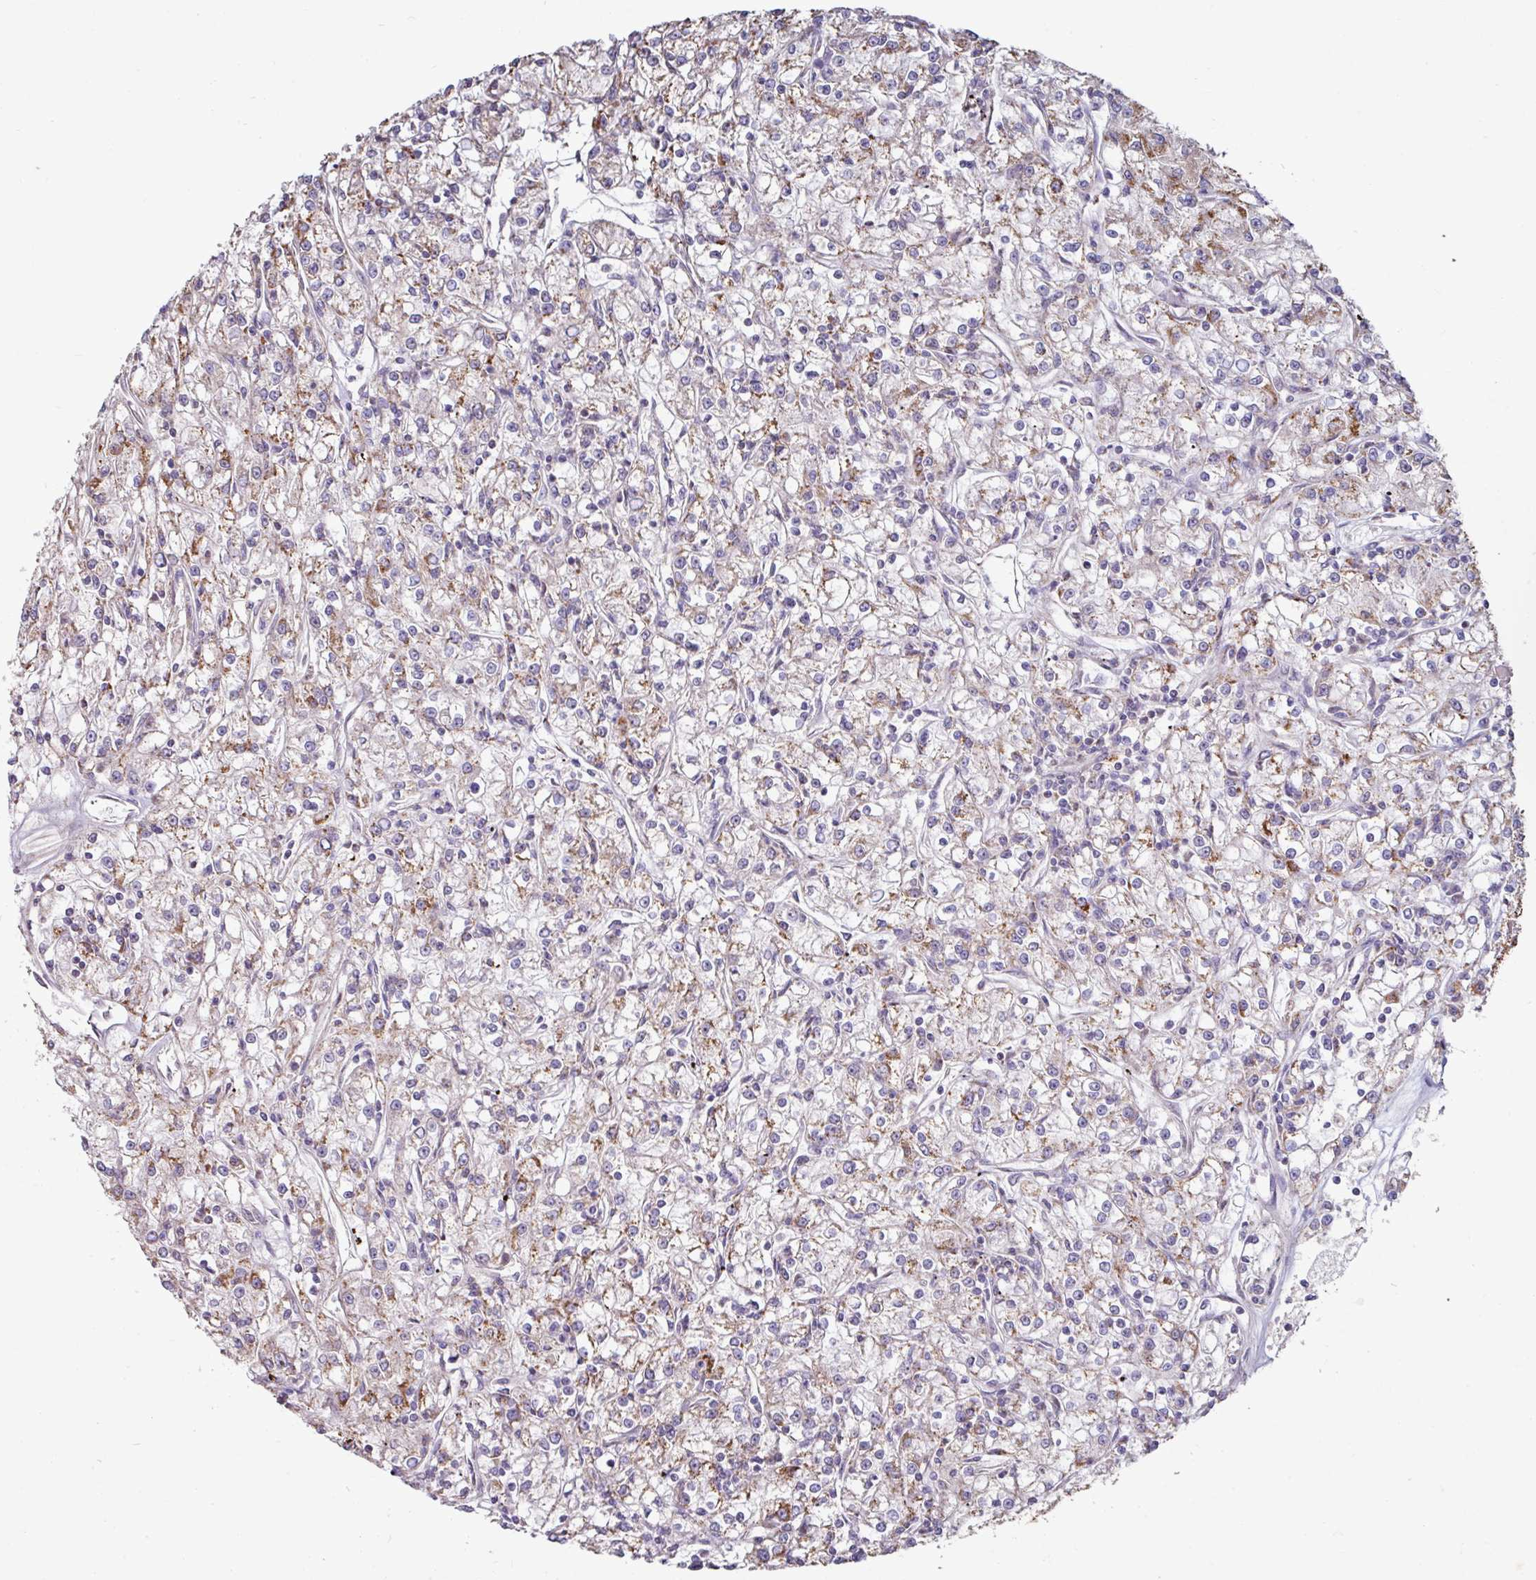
{"staining": {"intensity": "moderate", "quantity": "25%-75%", "location": "cytoplasmic/membranous"}, "tissue": "renal cancer", "cell_type": "Tumor cells", "image_type": "cancer", "snomed": [{"axis": "morphology", "description": "Adenocarcinoma, NOS"}, {"axis": "topography", "description": "Kidney"}], "caption": "IHC image of neoplastic tissue: human renal adenocarcinoma stained using immunohistochemistry (IHC) reveals medium levels of moderate protein expression localized specifically in the cytoplasmic/membranous of tumor cells, appearing as a cytoplasmic/membranous brown color.", "gene": "OR2D3", "patient": {"sex": "female", "age": 59}}